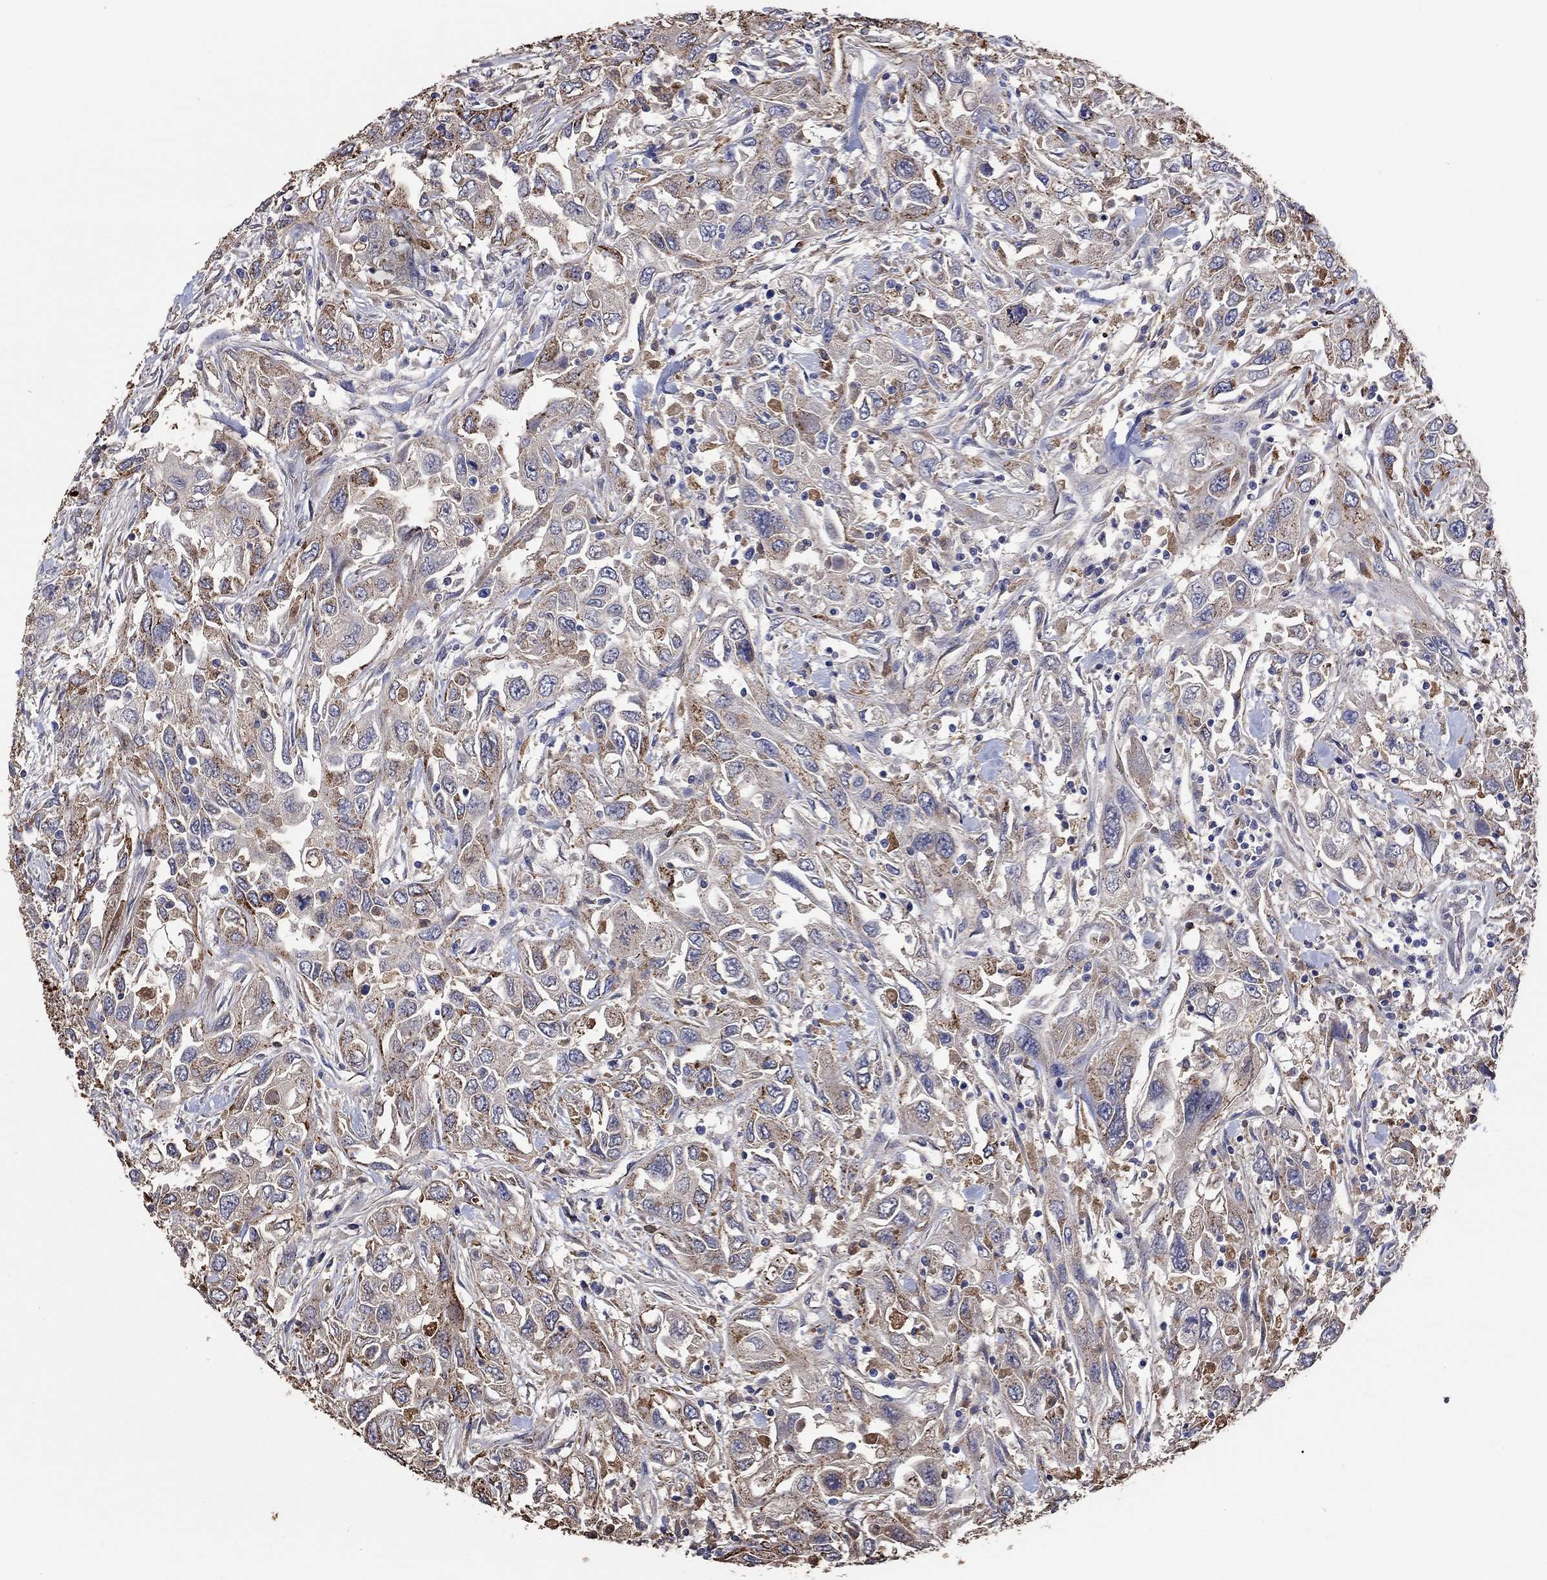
{"staining": {"intensity": "moderate", "quantity": "<25%", "location": "cytoplasmic/membranous"}, "tissue": "urothelial cancer", "cell_type": "Tumor cells", "image_type": "cancer", "snomed": [{"axis": "morphology", "description": "Urothelial carcinoma, High grade"}, {"axis": "topography", "description": "Urinary bladder"}], "caption": "Immunohistochemical staining of human urothelial carcinoma (high-grade) exhibits moderate cytoplasmic/membranous protein staining in approximately <25% of tumor cells. (Brightfield microscopy of DAB IHC at high magnification).", "gene": "CTSB", "patient": {"sex": "male", "age": 76}}